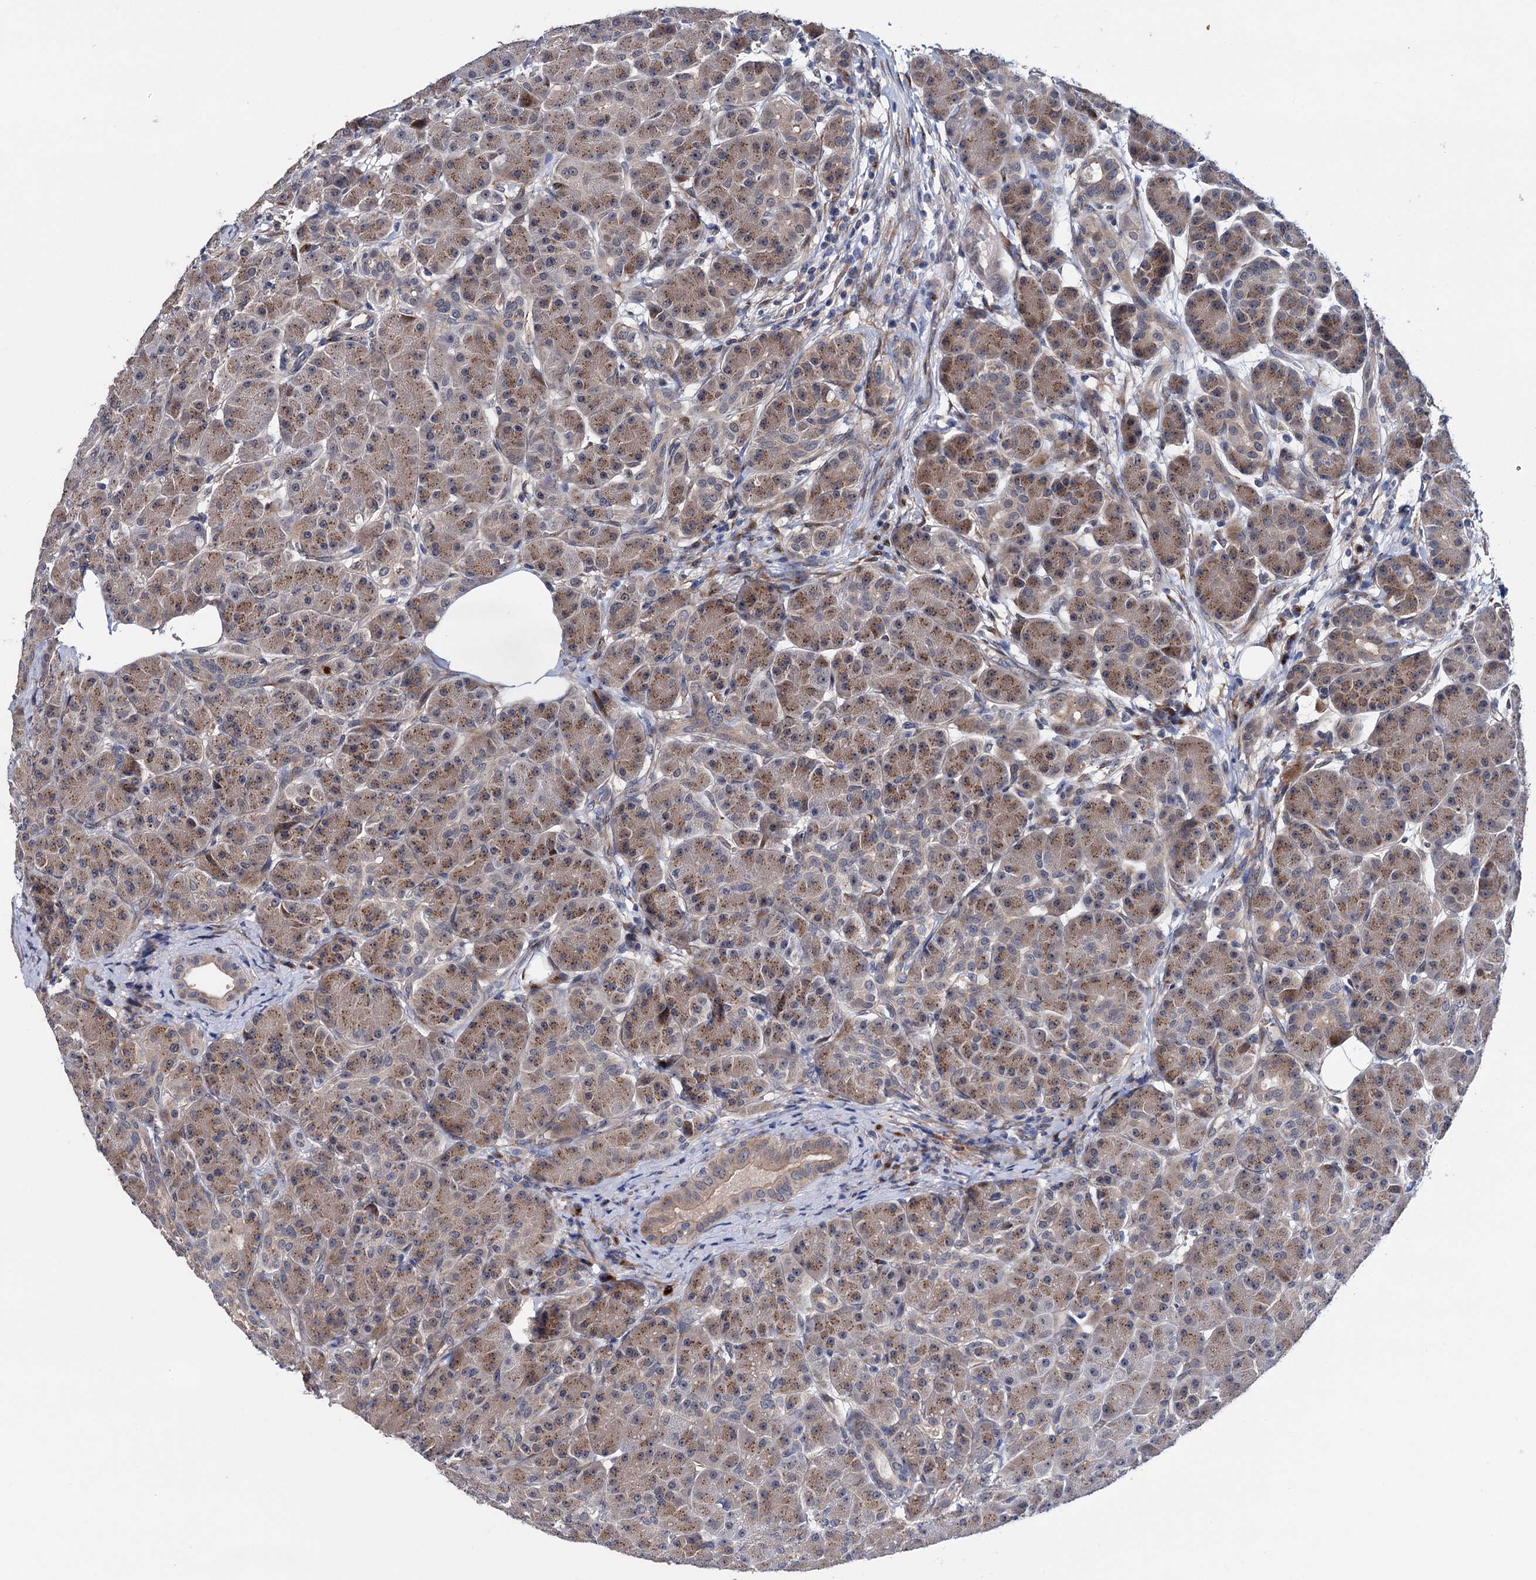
{"staining": {"intensity": "moderate", "quantity": ">75%", "location": "cytoplasmic/membranous"}, "tissue": "pancreas", "cell_type": "Exocrine glandular cells", "image_type": "normal", "snomed": [{"axis": "morphology", "description": "Normal tissue, NOS"}, {"axis": "topography", "description": "Pancreas"}], "caption": "Brown immunohistochemical staining in benign human pancreas displays moderate cytoplasmic/membranous staining in about >75% of exocrine glandular cells.", "gene": "EYA4", "patient": {"sex": "male", "age": 63}}